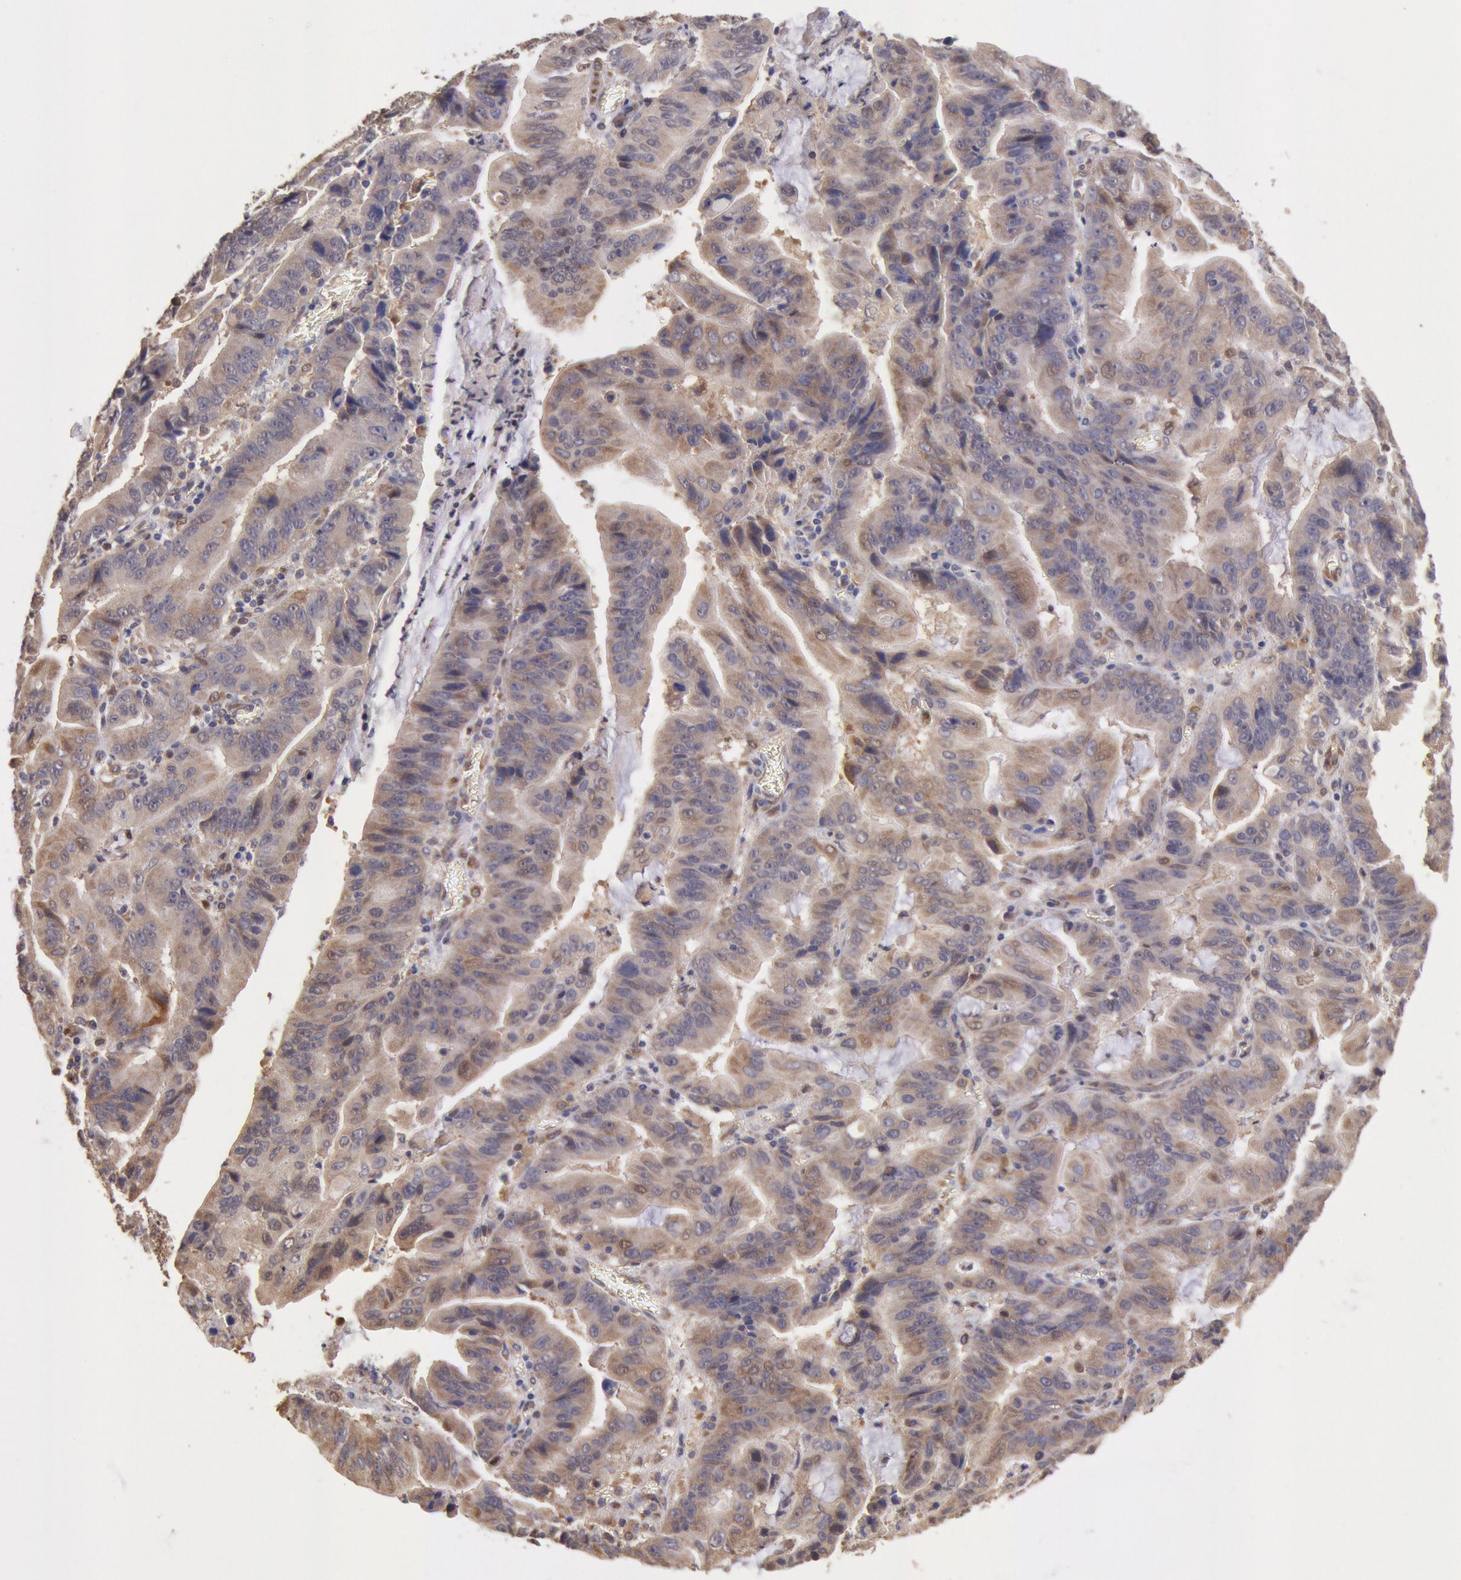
{"staining": {"intensity": "moderate", "quantity": ">75%", "location": "cytoplasmic/membranous,nuclear"}, "tissue": "stomach cancer", "cell_type": "Tumor cells", "image_type": "cancer", "snomed": [{"axis": "morphology", "description": "Adenocarcinoma, NOS"}, {"axis": "topography", "description": "Stomach, upper"}], "caption": "Immunohistochemistry (IHC) histopathology image of neoplastic tissue: stomach cancer stained using IHC demonstrates medium levels of moderate protein expression localized specifically in the cytoplasmic/membranous and nuclear of tumor cells, appearing as a cytoplasmic/membranous and nuclear brown color.", "gene": "COMT", "patient": {"sex": "male", "age": 63}}